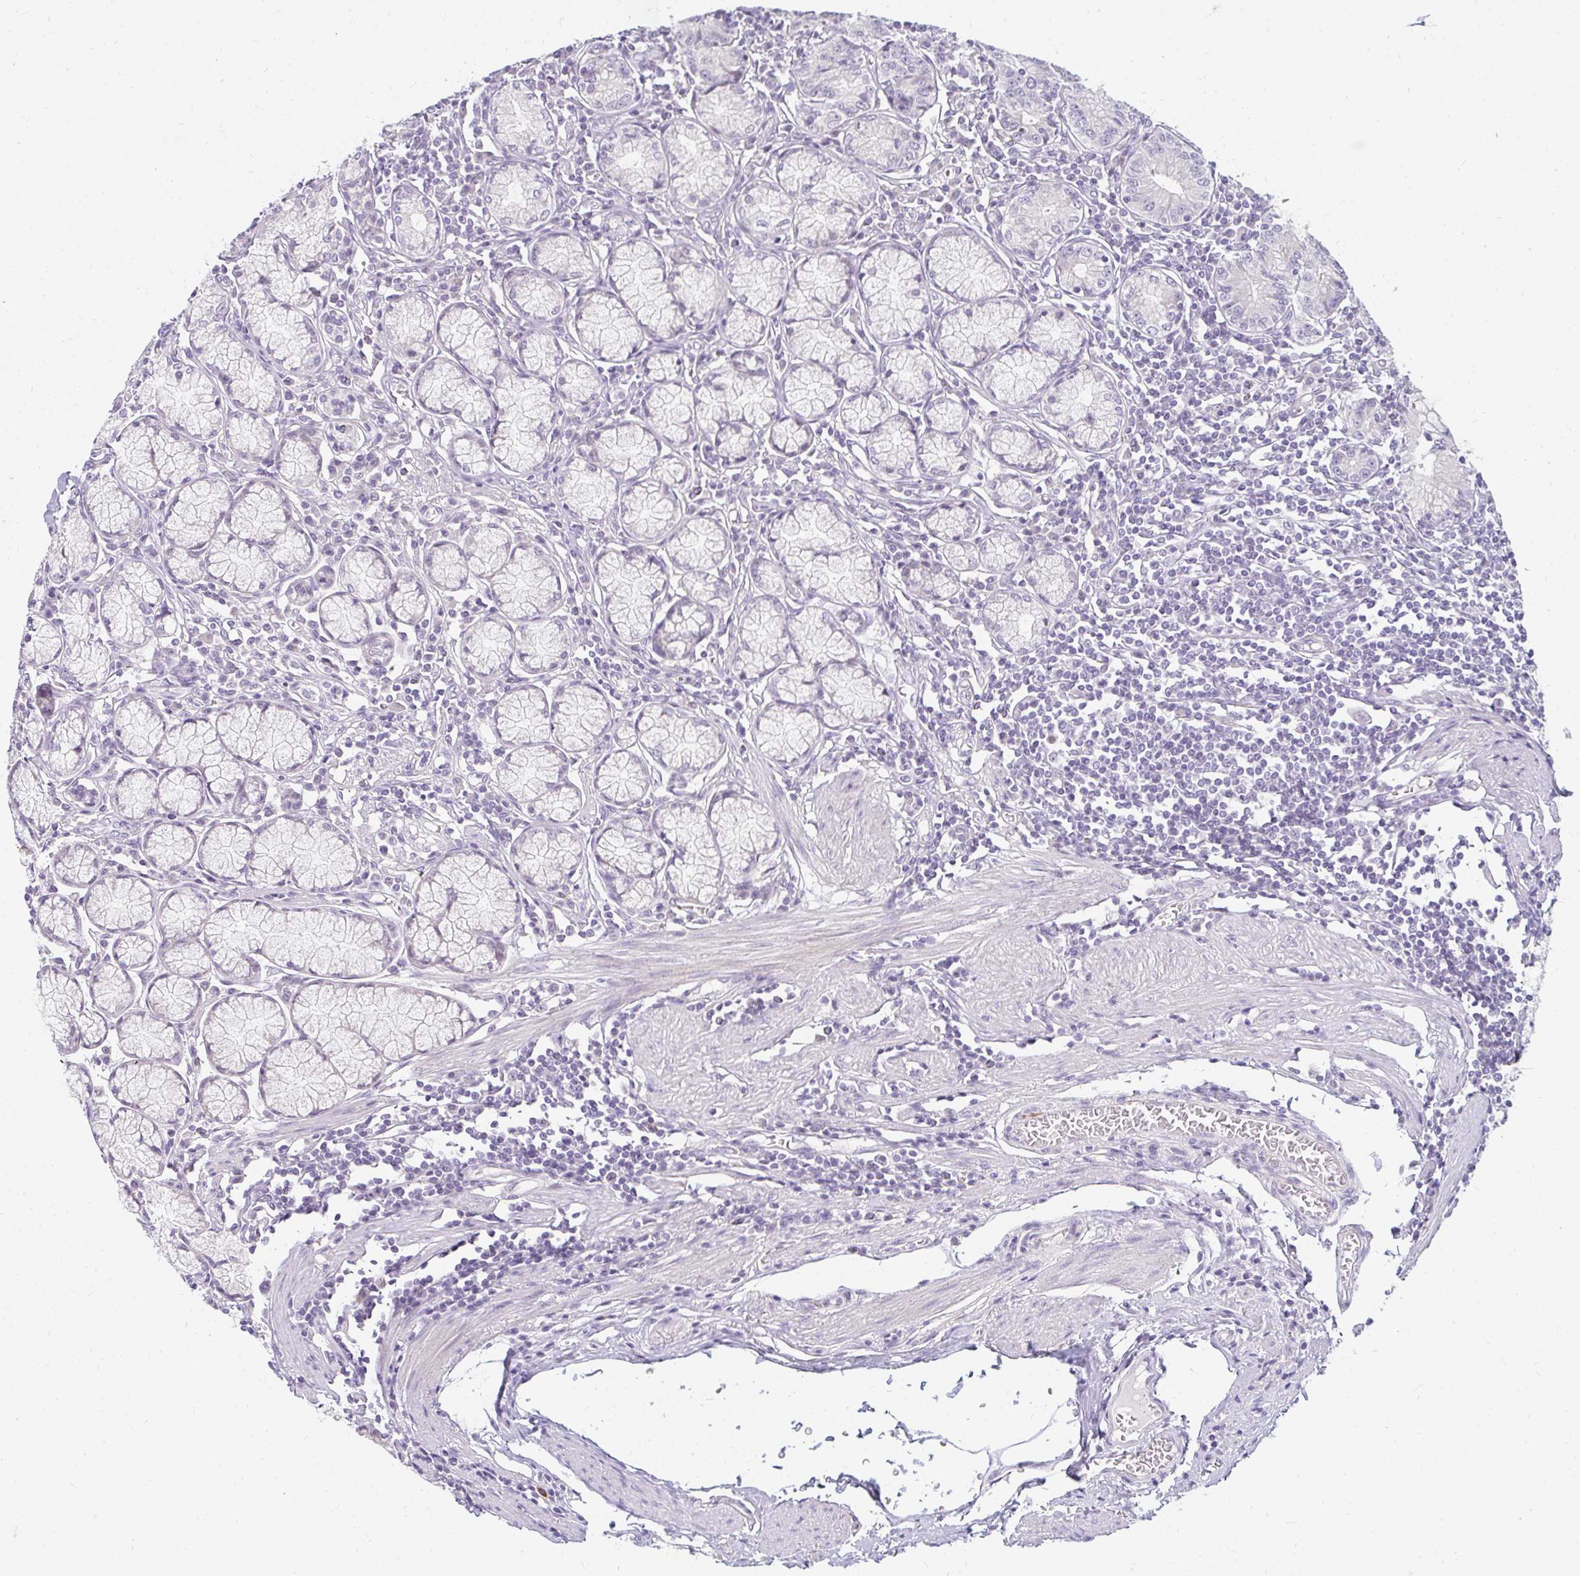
{"staining": {"intensity": "negative", "quantity": "none", "location": "none"}, "tissue": "stomach", "cell_type": "Glandular cells", "image_type": "normal", "snomed": [{"axis": "morphology", "description": "Normal tissue, NOS"}, {"axis": "topography", "description": "Stomach"}], "caption": "The immunohistochemistry (IHC) photomicrograph has no significant staining in glandular cells of stomach. (DAB (3,3'-diaminobenzidine) immunohistochemistry (IHC), high magnification).", "gene": "PPP1R3G", "patient": {"sex": "male", "age": 55}}